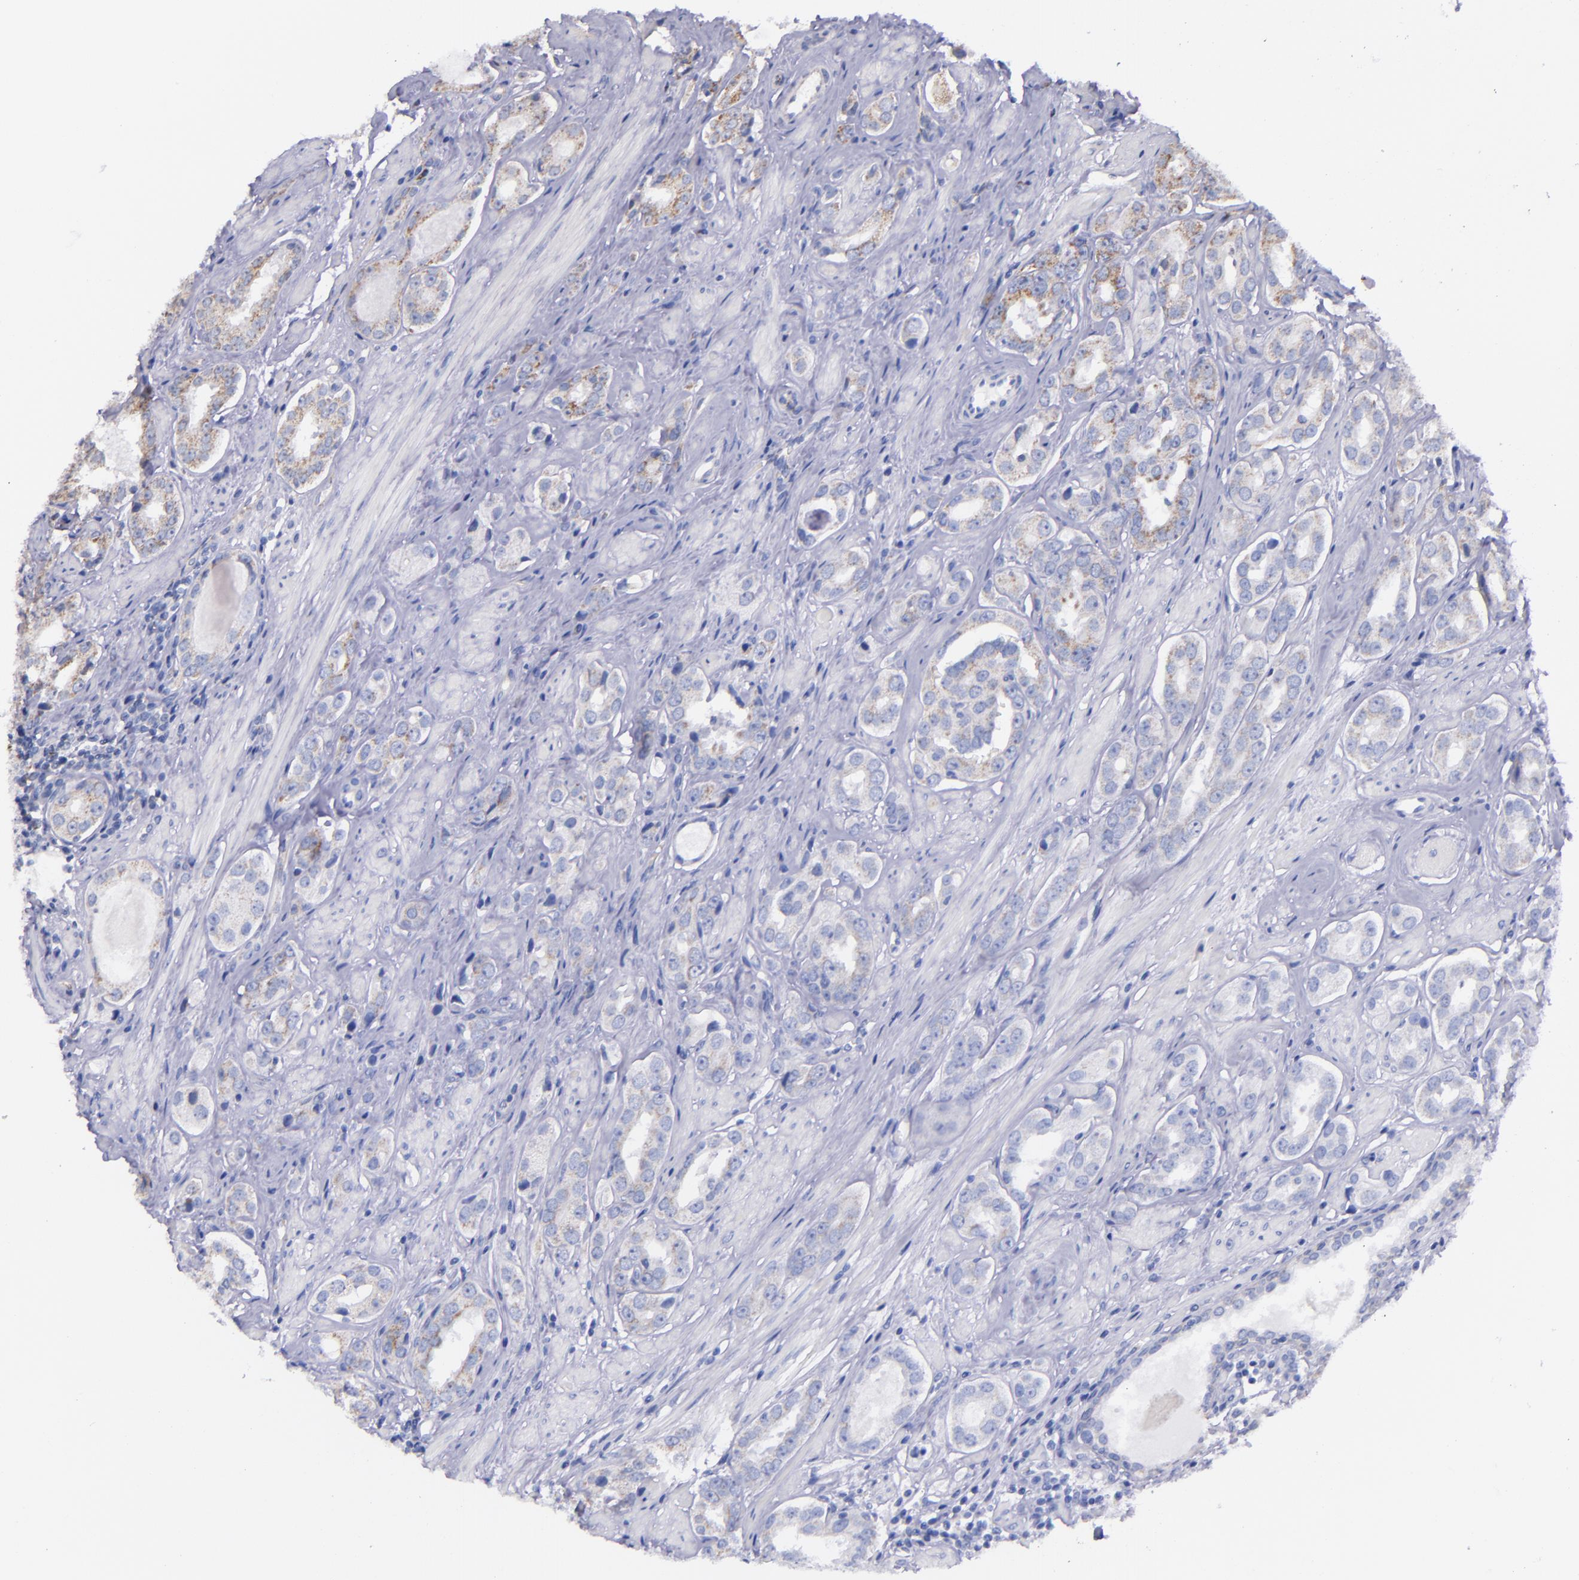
{"staining": {"intensity": "weak", "quantity": "25%-75%", "location": "cytoplasmic/membranous"}, "tissue": "prostate cancer", "cell_type": "Tumor cells", "image_type": "cancer", "snomed": [{"axis": "morphology", "description": "Adenocarcinoma, Medium grade"}, {"axis": "topography", "description": "Prostate"}], "caption": "Immunohistochemistry micrograph of human adenocarcinoma (medium-grade) (prostate) stained for a protein (brown), which demonstrates low levels of weak cytoplasmic/membranous positivity in approximately 25%-75% of tumor cells.", "gene": "SHC1", "patient": {"sex": "male", "age": 53}}